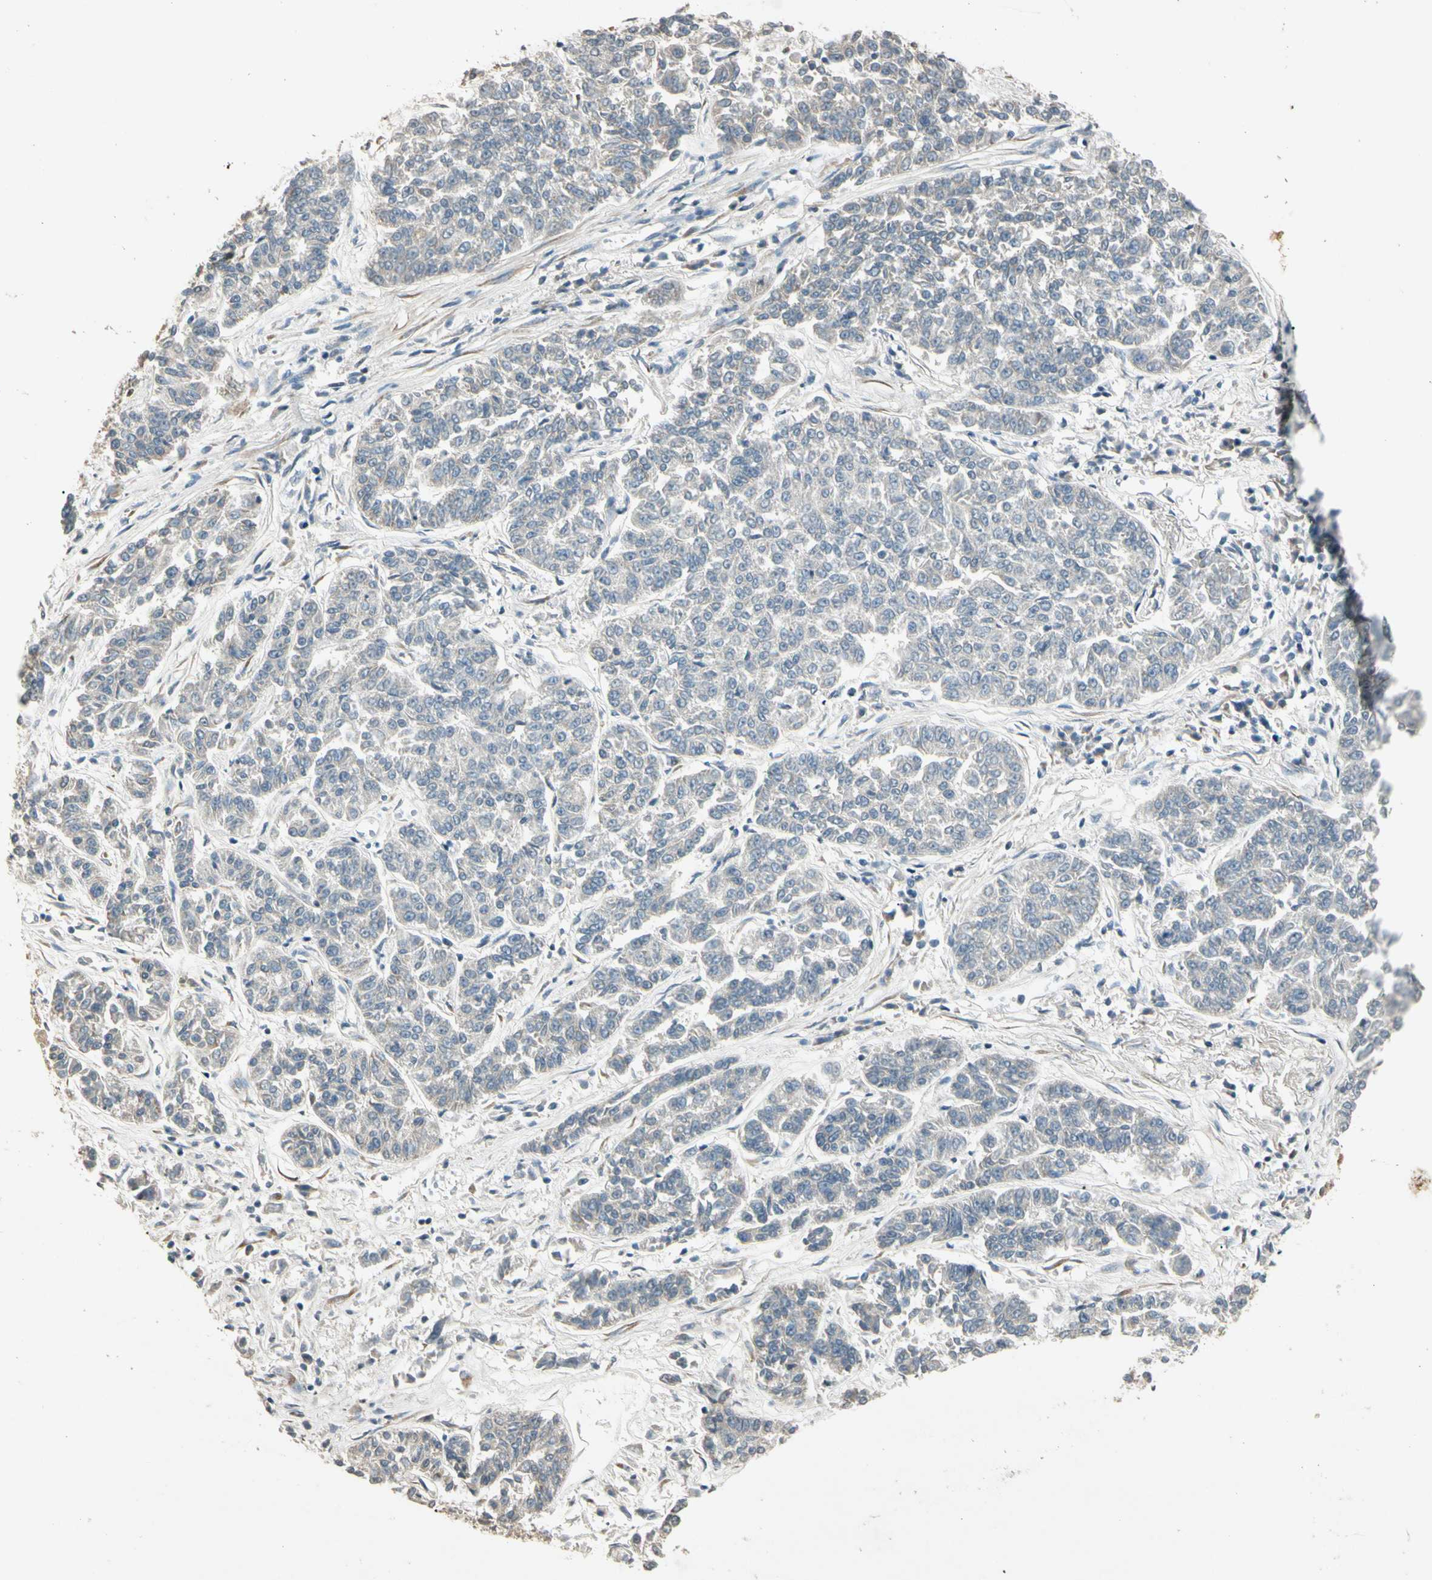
{"staining": {"intensity": "weak", "quantity": "25%-75%", "location": "cytoplasmic/membranous"}, "tissue": "lung cancer", "cell_type": "Tumor cells", "image_type": "cancer", "snomed": [{"axis": "morphology", "description": "Adenocarcinoma, NOS"}, {"axis": "topography", "description": "Lung"}], "caption": "High-magnification brightfield microscopy of lung adenocarcinoma stained with DAB (brown) and counterstained with hematoxylin (blue). tumor cells exhibit weak cytoplasmic/membranous staining is seen in about25%-75% of cells.", "gene": "ZBTB4", "patient": {"sex": "male", "age": 84}}